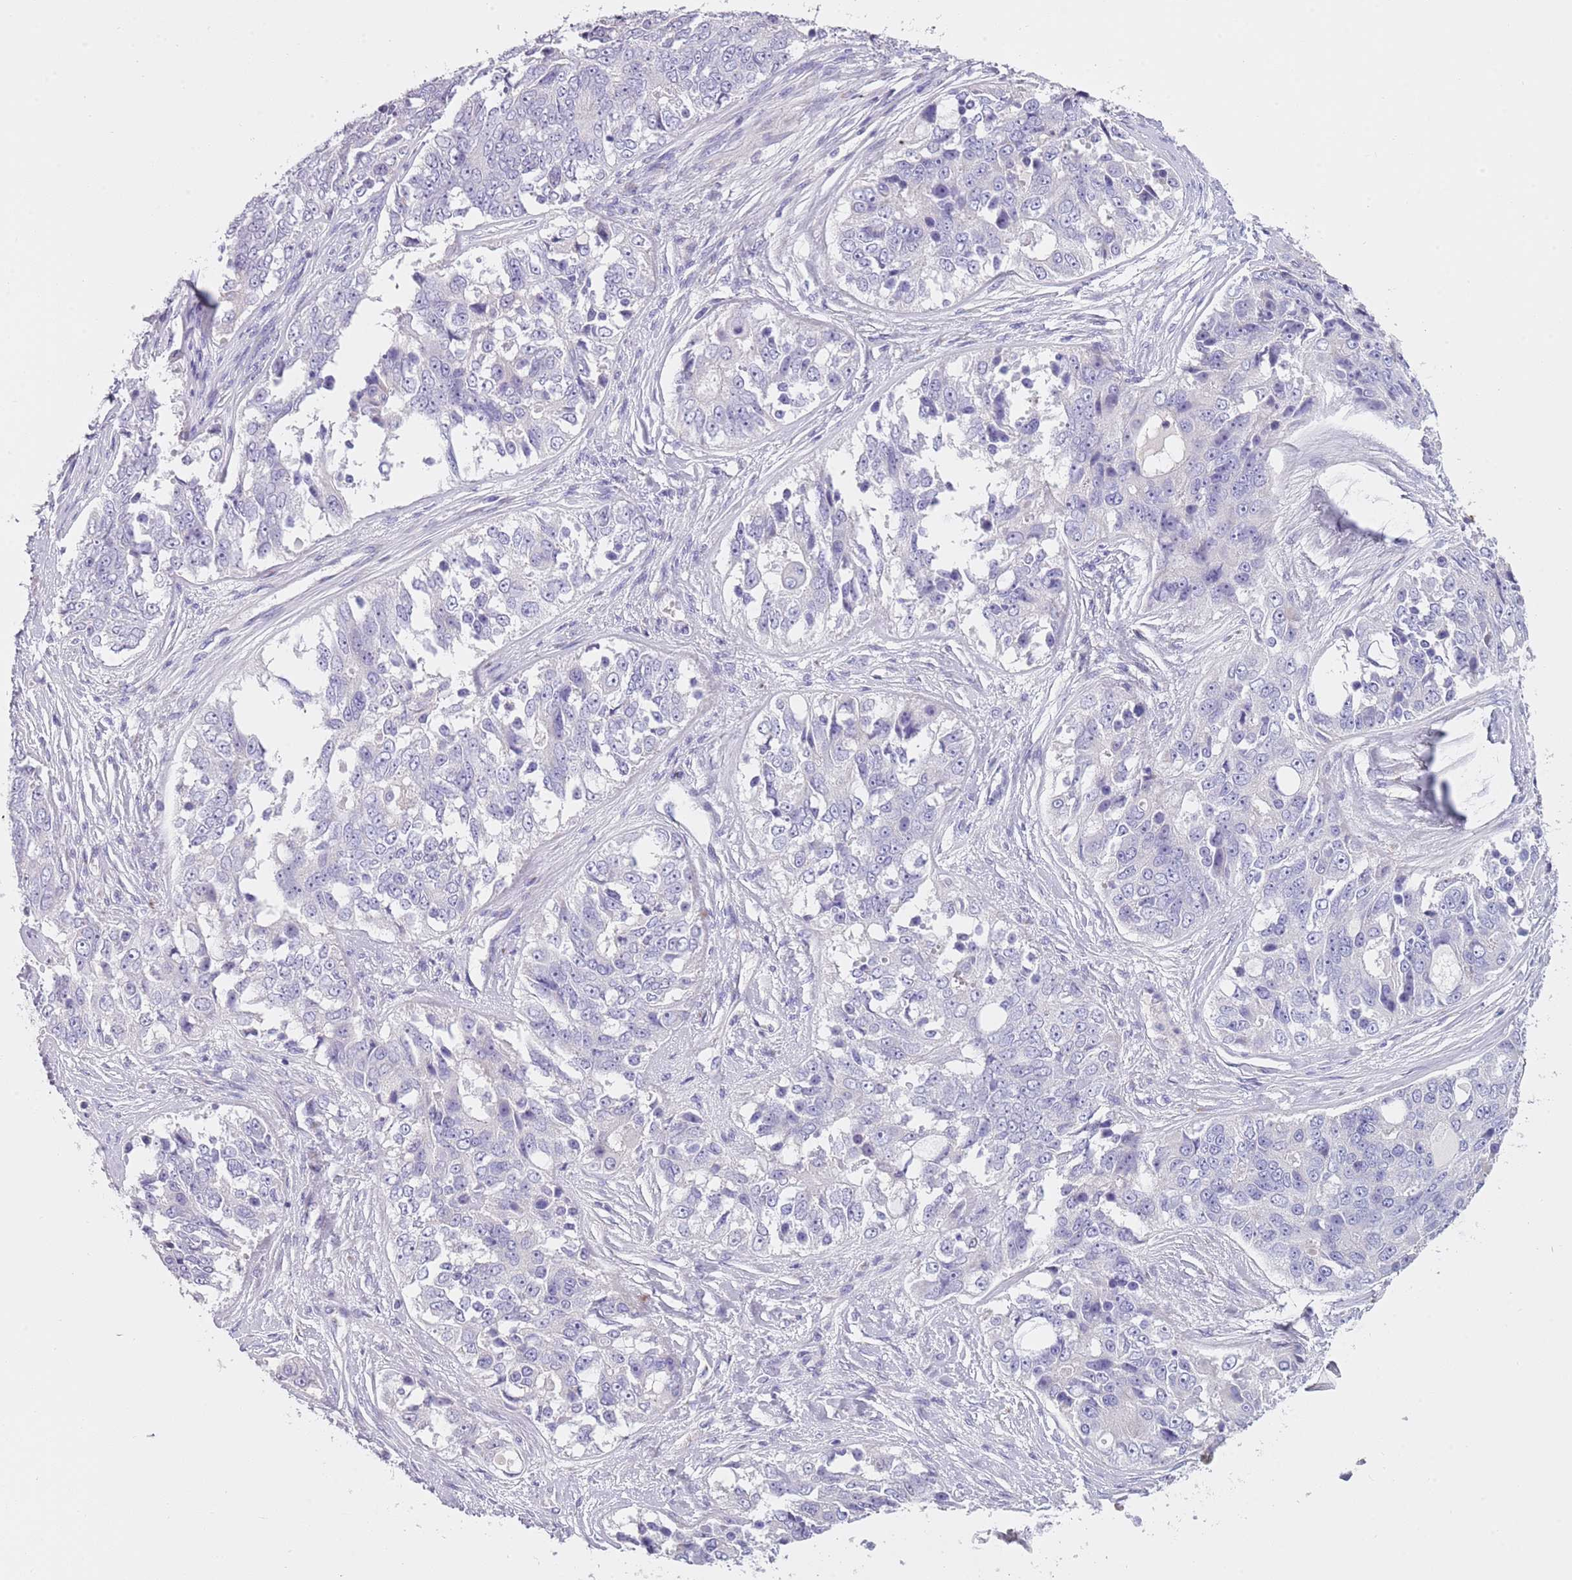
{"staining": {"intensity": "negative", "quantity": "none", "location": "none"}, "tissue": "ovarian cancer", "cell_type": "Tumor cells", "image_type": "cancer", "snomed": [{"axis": "morphology", "description": "Carcinoma, endometroid"}, {"axis": "topography", "description": "Ovary"}], "caption": "DAB immunohistochemical staining of human endometroid carcinoma (ovarian) exhibits no significant positivity in tumor cells. (DAB immunohistochemistry with hematoxylin counter stain).", "gene": "NBPF6", "patient": {"sex": "female", "age": 51}}